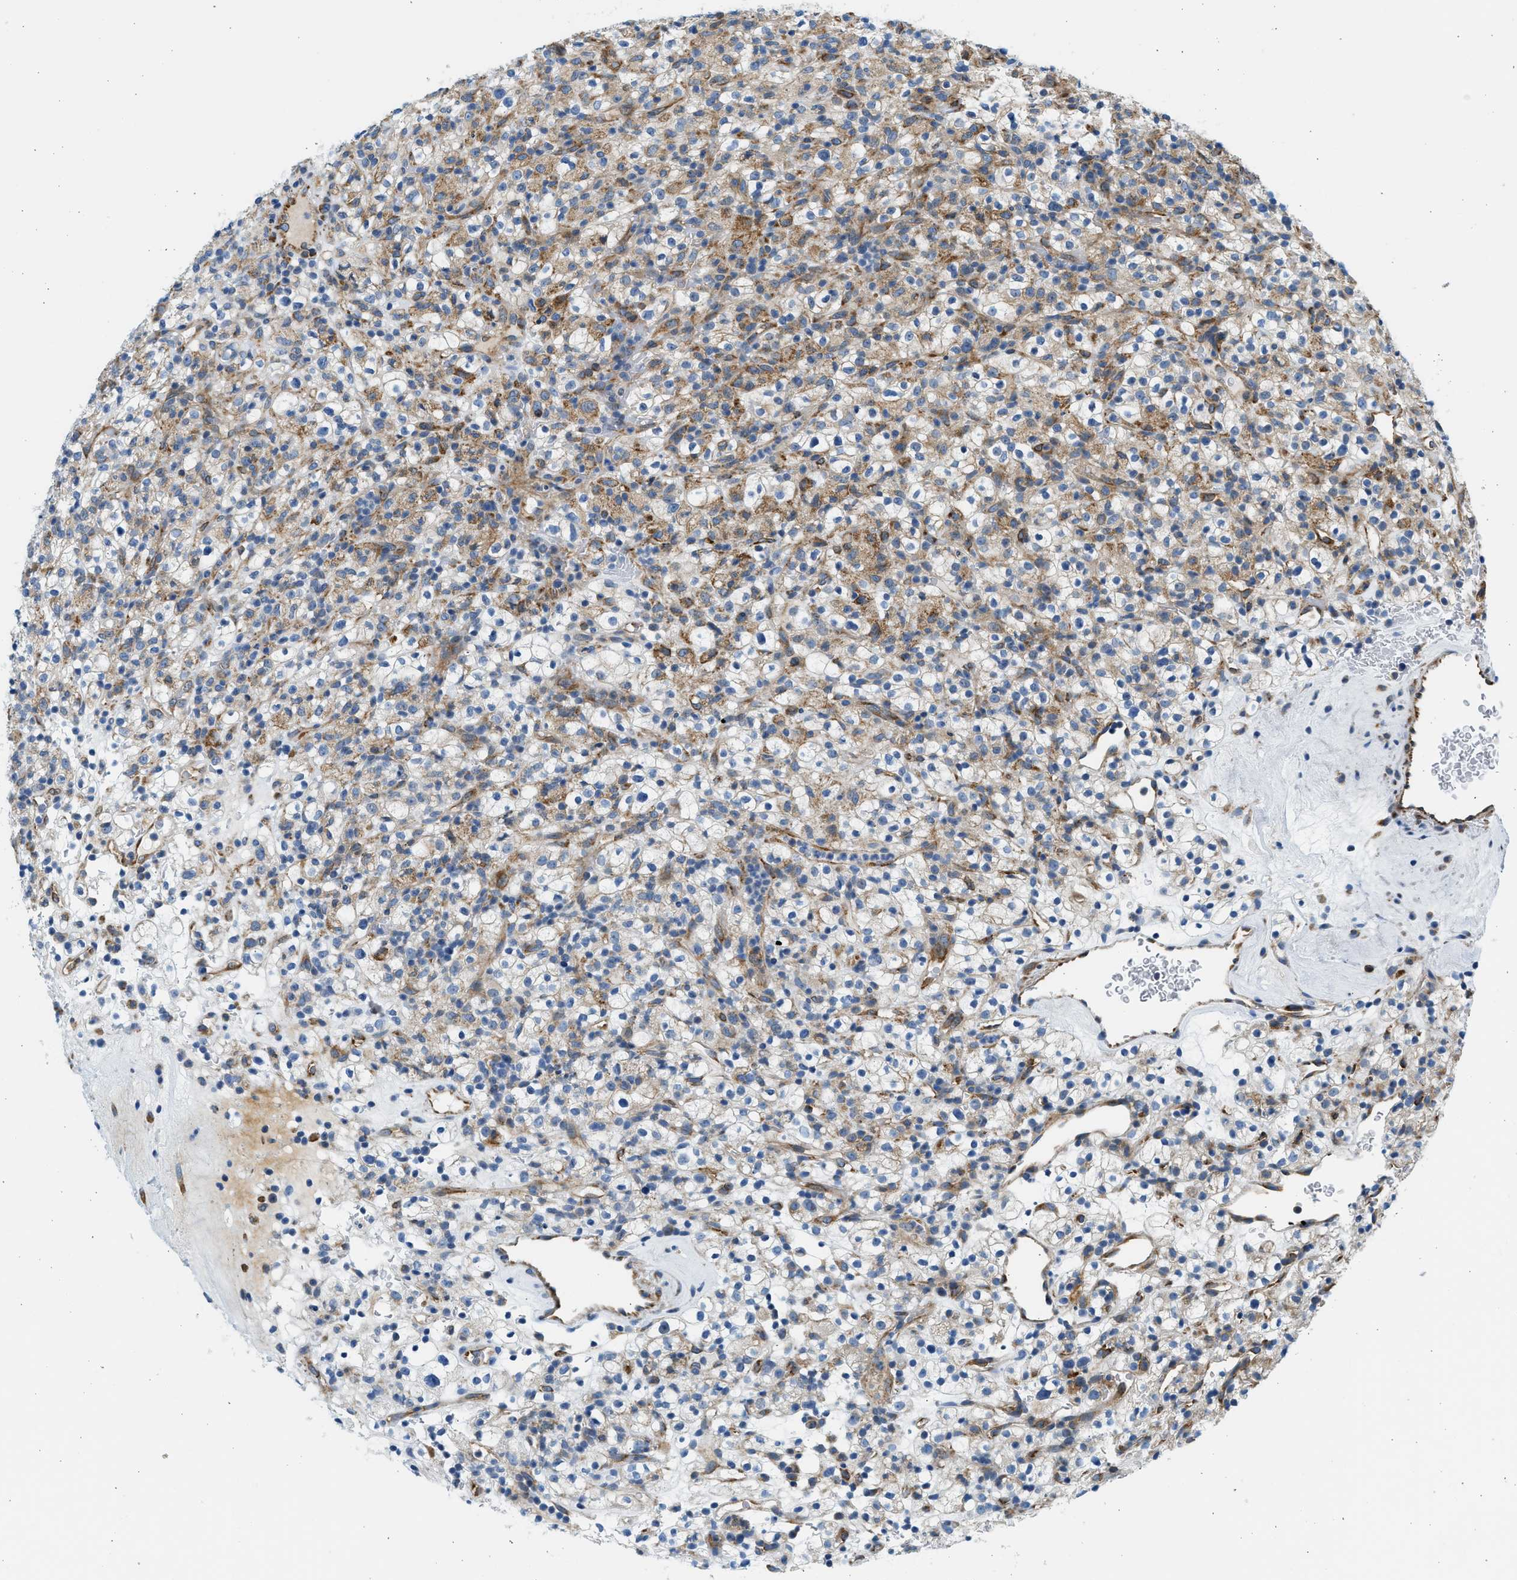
{"staining": {"intensity": "moderate", "quantity": "25%-75%", "location": "cytoplasmic/membranous"}, "tissue": "renal cancer", "cell_type": "Tumor cells", "image_type": "cancer", "snomed": [{"axis": "morphology", "description": "Normal tissue, NOS"}, {"axis": "morphology", "description": "Adenocarcinoma, NOS"}, {"axis": "topography", "description": "Kidney"}], "caption": "Immunohistochemistry (IHC) histopathology image of neoplastic tissue: renal cancer stained using immunohistochemistry reveals medium levels of moderate protein expression localized specifically in the cytoplasmic/membranous of tumor cells, appearing as a cytoplasmic/membranous brown color.", "gene": "CNTN6", "patient": {"sex": "female", "age": 72}}